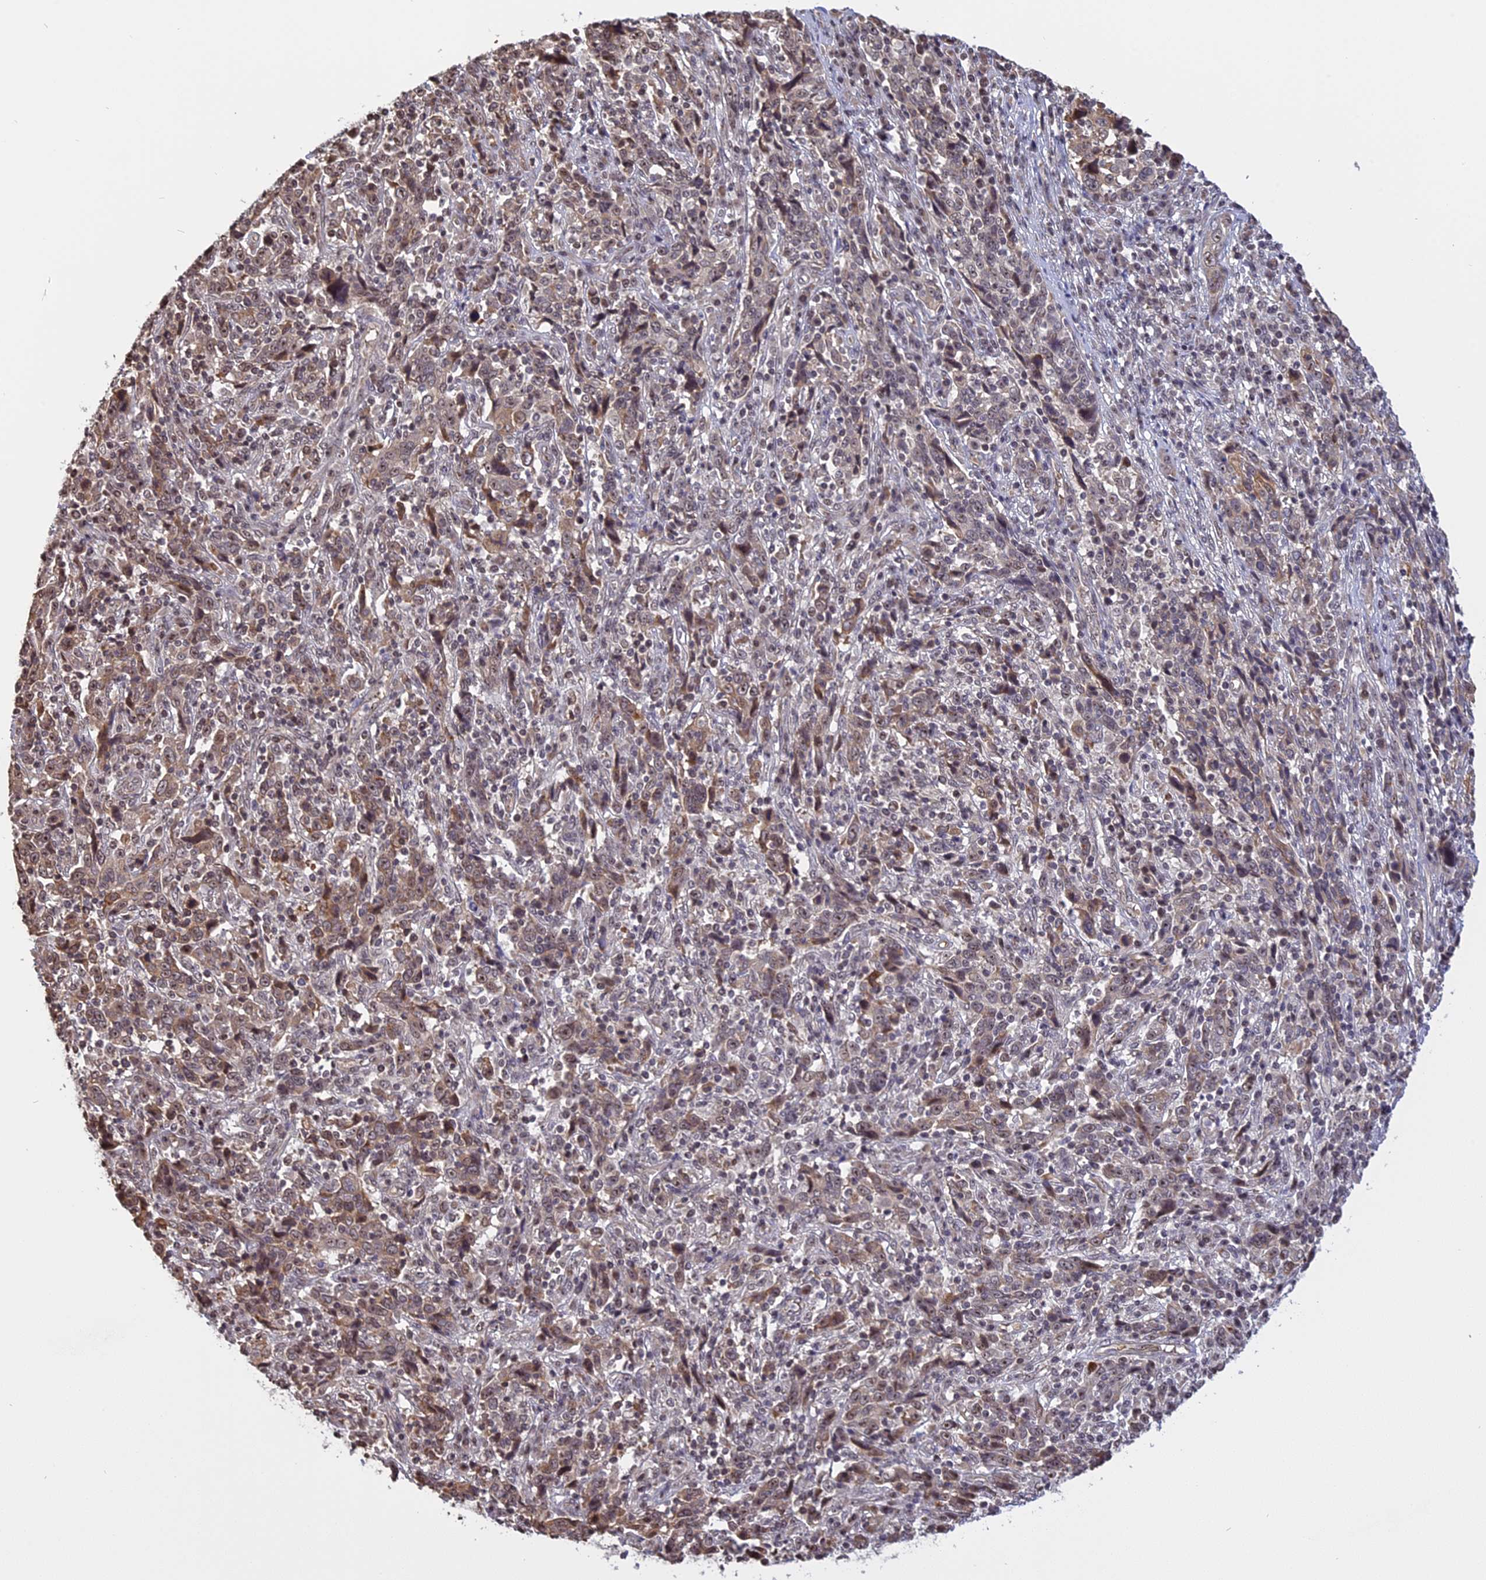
{"staining": {"intensity": "weak", "quantity": "25%-75%", "location": "cytoplasmic/membranous,nuclear"}, "tissue": "cervical cancer", "cell_type": "Tumor cells", "image_type": "cancer", "snomed": [{"axis": "morphology", "description": "Squamous cell carcinoma, NOS"}, {"axis": "topography", "description": "Cervix"}], "caption": "Protein staining of cervical cancer tissue displays weak cytoplasmic/membranous and nuclear expression in approximately 25%-75% of tumor cells. (Stains: DAB (3,3'-diaminobenzidine) in brown, nuclei in blue, Microscopy: brightfield microscopy at high magnification).", "gene": "MGA", "patient": {"sex": "female", "age": 46}}